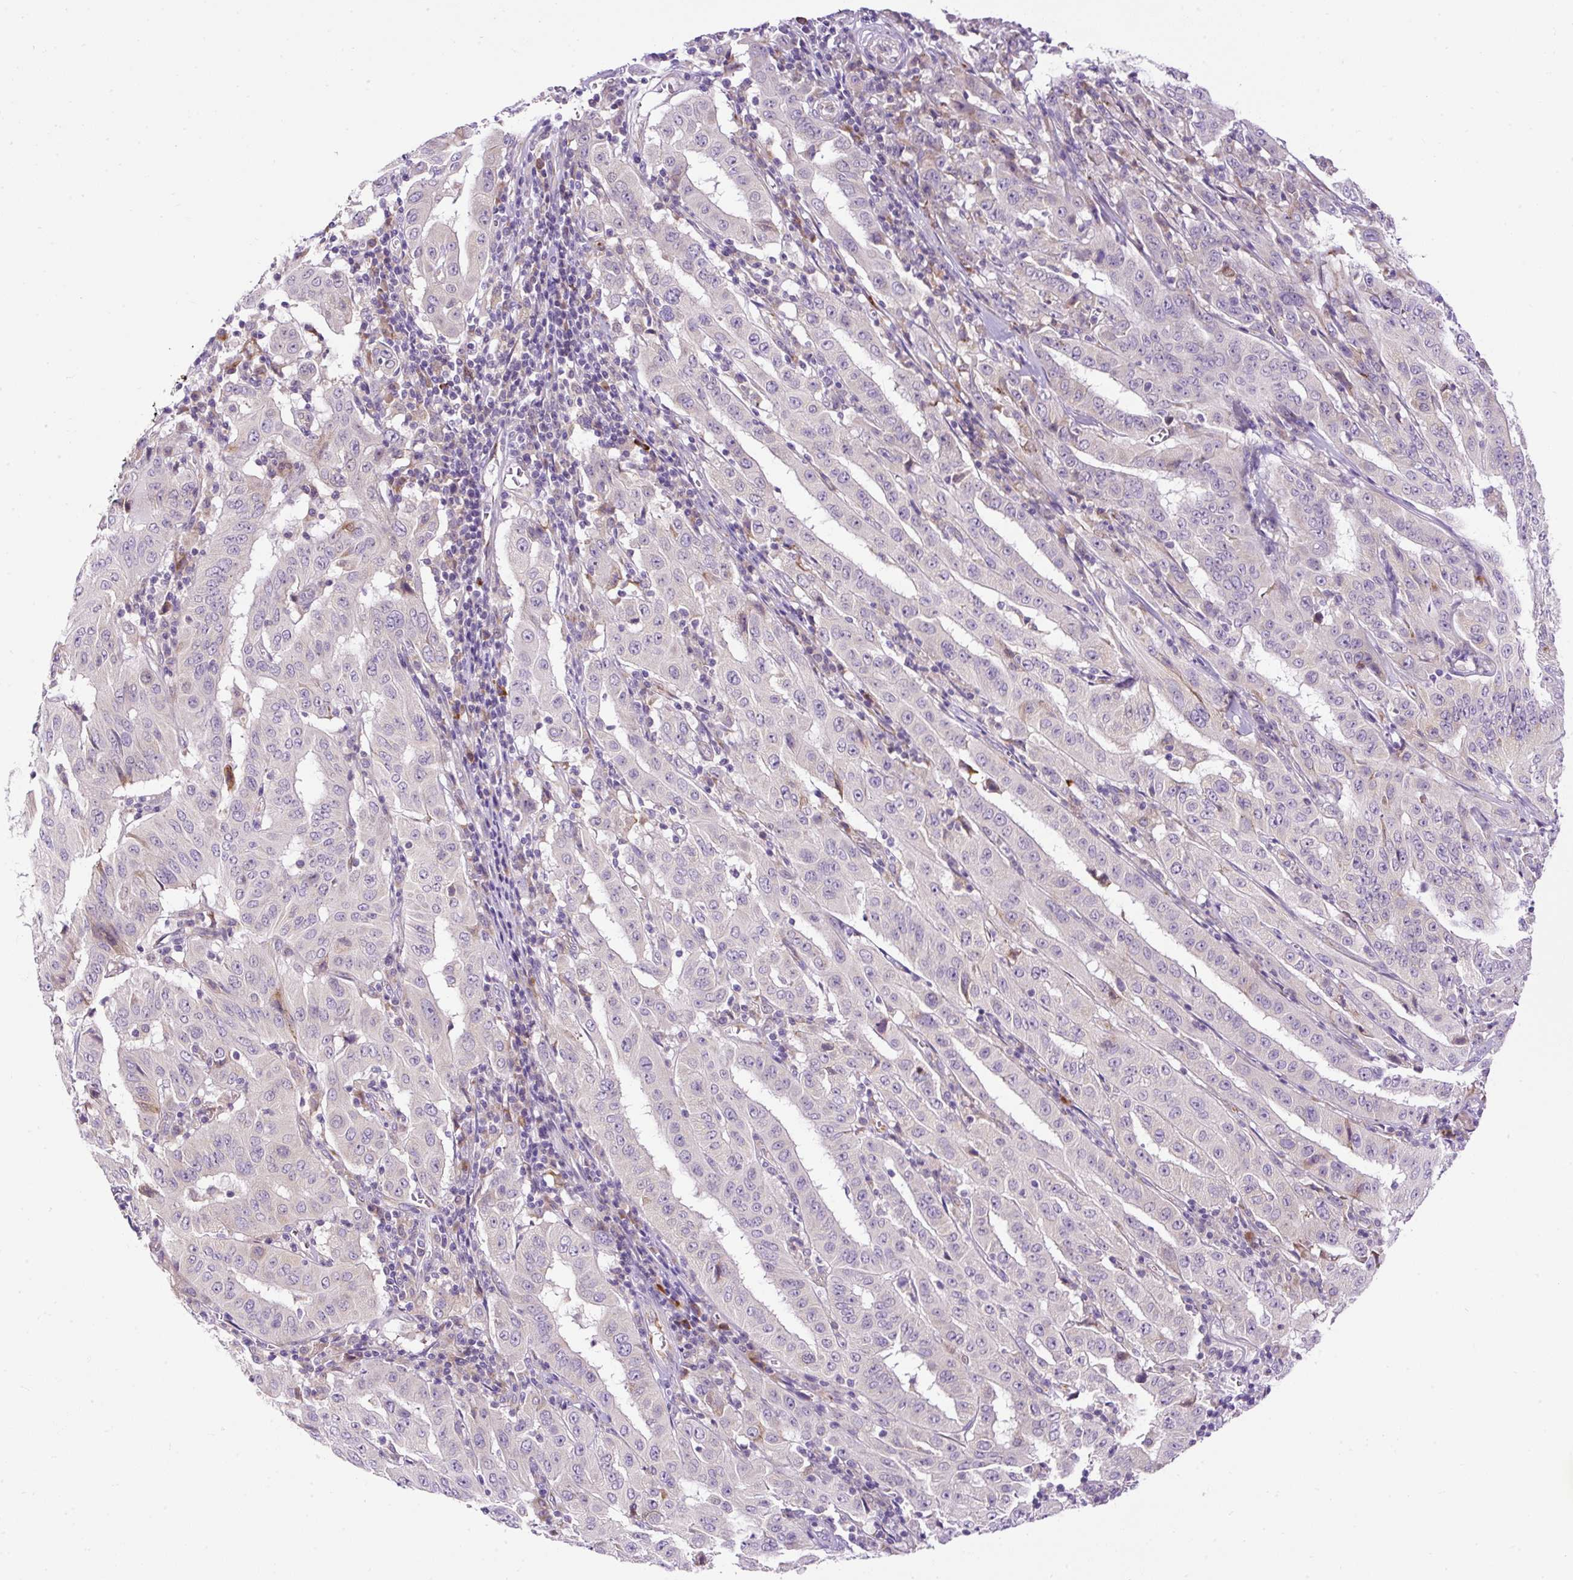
{"staining": {"intensity": "negative", "quantity": "none", "location": "none"}, "tissue": "pancreatic cancer", "cell_type": "Tumor cells", "image_type": "cancer", "snomed": [{"axis": "morphology", "description": "Adenocarcinoma, NOS"}, {"axis": "topography", "description": "Pancreas"}], "caption": "DAB (3,3'-diaminobenzidine) immunohistochemical staining of pancreatic cancer exhibits no significant positivity in tumor cells.", "gene": "FMC1", "patient": {"sex": "male", "age": 63}}